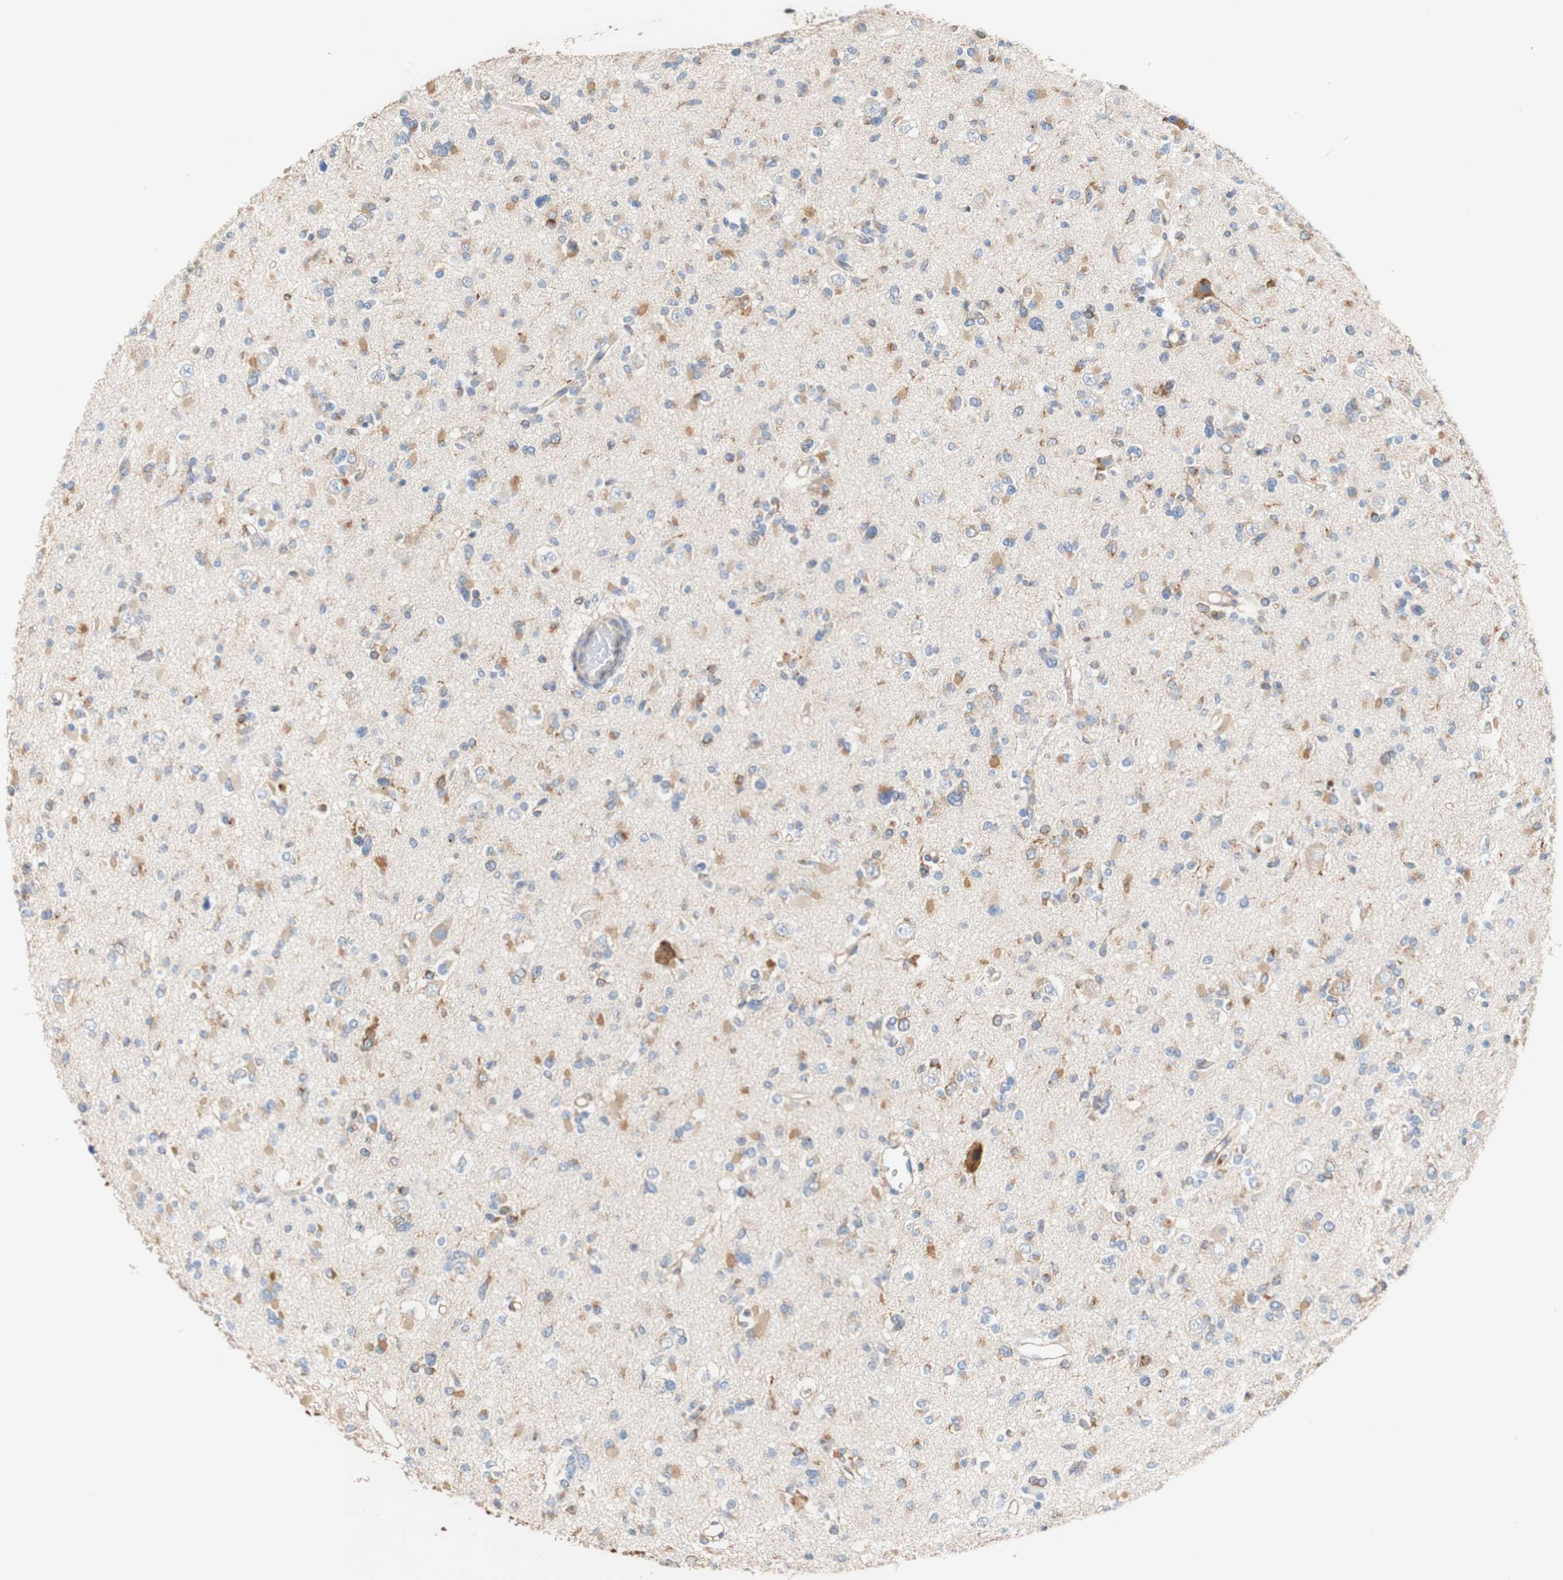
{"staining": {"intensity": "weak", "quantity": "25%-75%", "location": "cytoplasmic/membranous"}, "tissue": "glioma", "cell_type": "Tumor cells", "image_type": "cancer", "snomed": [{"axis": "morphology", "description": "Glioma, malignant, Low grade"}, {"axis": "topography", "description": "Brain"}], "caption": "Brown immunohistochemical staining in glioma displays weak cytoplasmic/membranous positivity in approximately 25%-75% of tumor cells.", "gene": "EIF2AK4", "patient": {"sex": "female", "age": 22}}